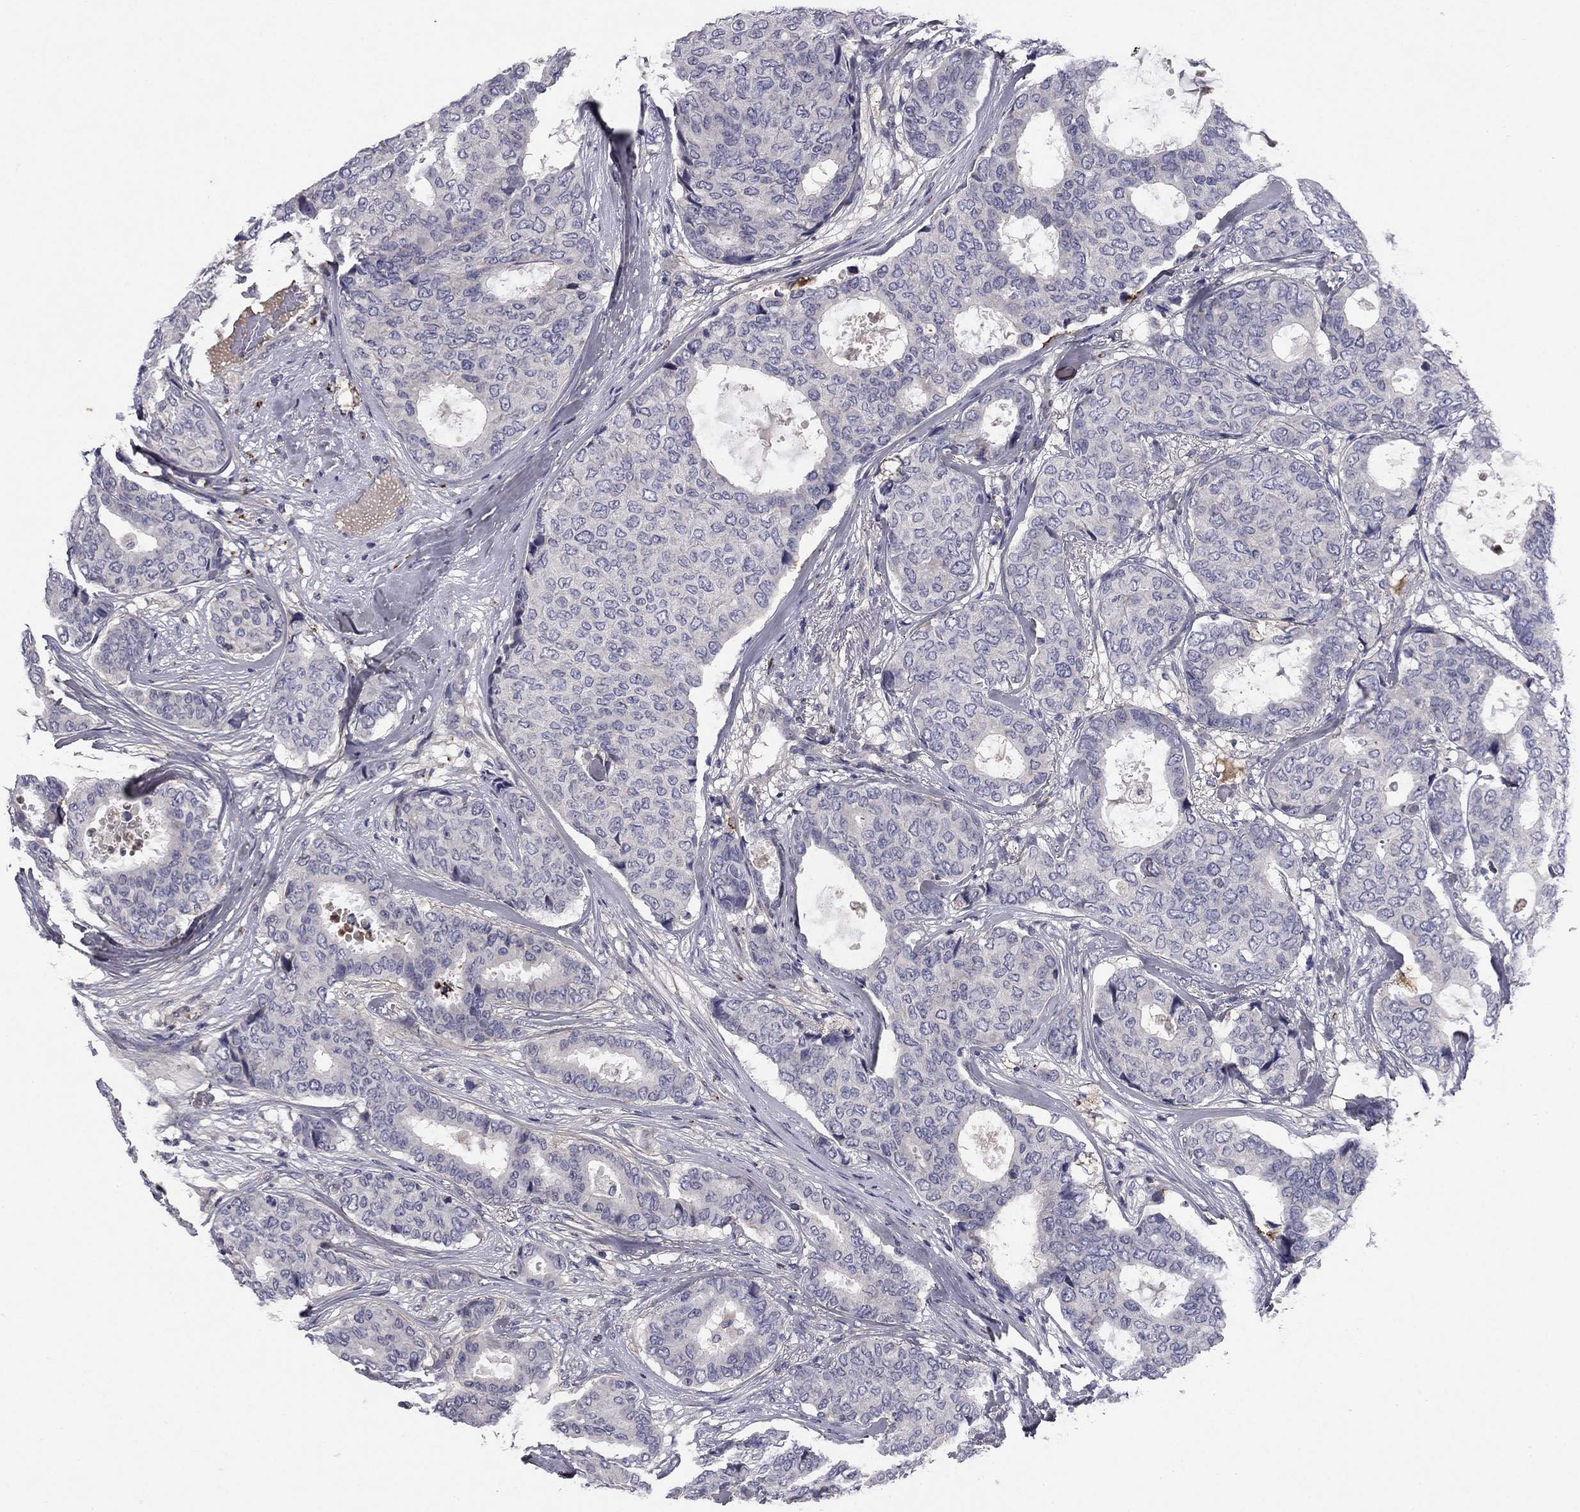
{"staining": {"intensity": "negative", "quantity": "none", "location": "none"}, "tissue": "breast cancer", "cell_type": "Tumor cells", "image_type": "cancer", "snomed": [{"axis": "morphology", "description": "Duct carcinoma"}, {"axis": "topography", "description": "Breast"}], "caption": "DAB (3,3'-diaminobenzidine) immunohistochemical staining of invasive ductal carcinoma (breast) demonstrates no significant positivity in tumor cells.", "gene": "COL2A1", "patient": {"sex": "female", "age": 75}}